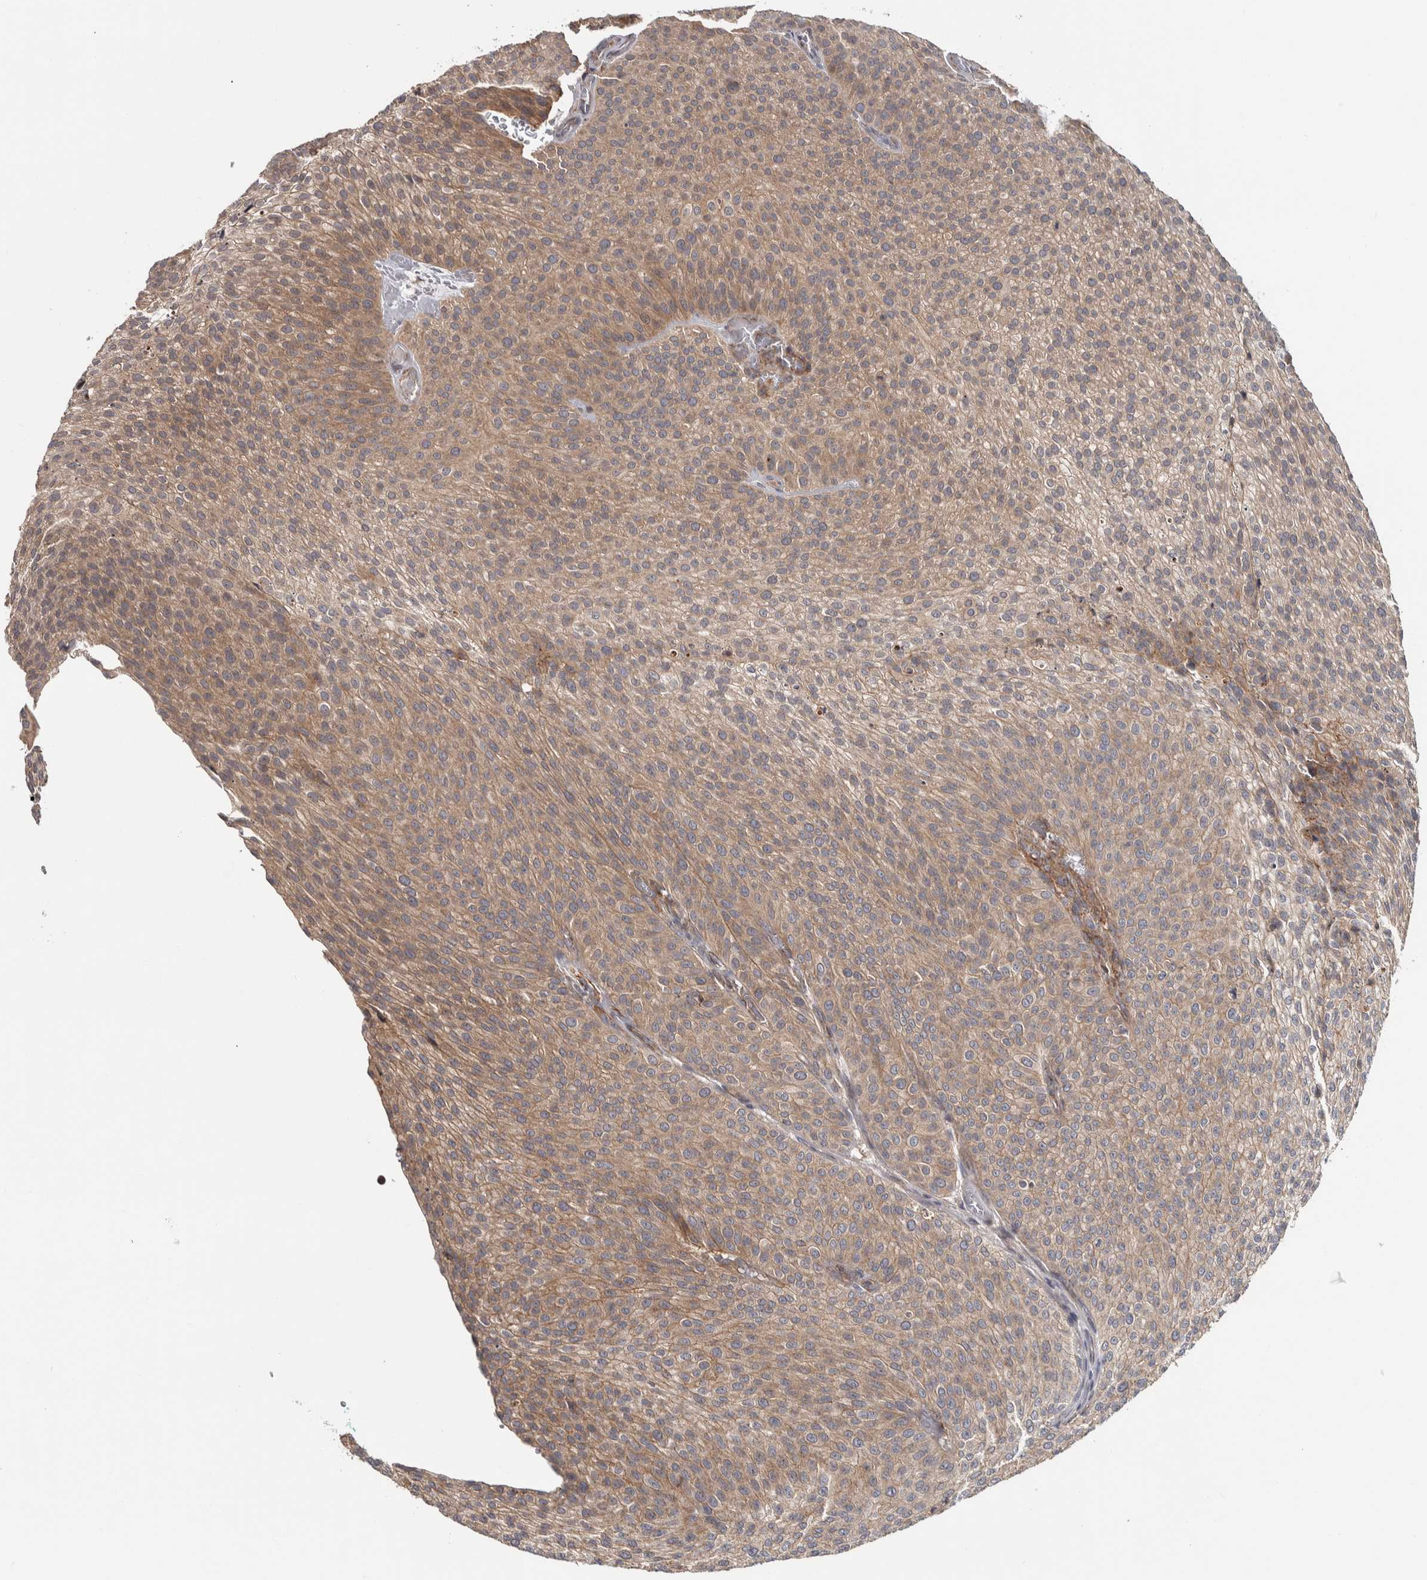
{"staining": {"intensity": "moderate", "quantity": ">75%", "location": "cytoplasmic/membranous"}, "tissue": "urothelial cancer", "cell_type": "Tumor cells", "image_type": "cancer", "snomed": [{"axis": "morphology", "description": "Urothelial carcinoma, Low grade"}, {"axis": "topography", "description": "Smooth muscle"}, {"axis": "topography", "description": "Urinary bladder"}], "caption": "Urothelial cancer stained with DAB (3,3'-diaminobenzidine) immunohistochemistry (IHC) demonstrates medium levels of moderate cytoplasmic/membranous staining in approximately >75% of tumor cells.", "gene": "CHMP4C", "patient": {"sex": "male", "age": 60}}